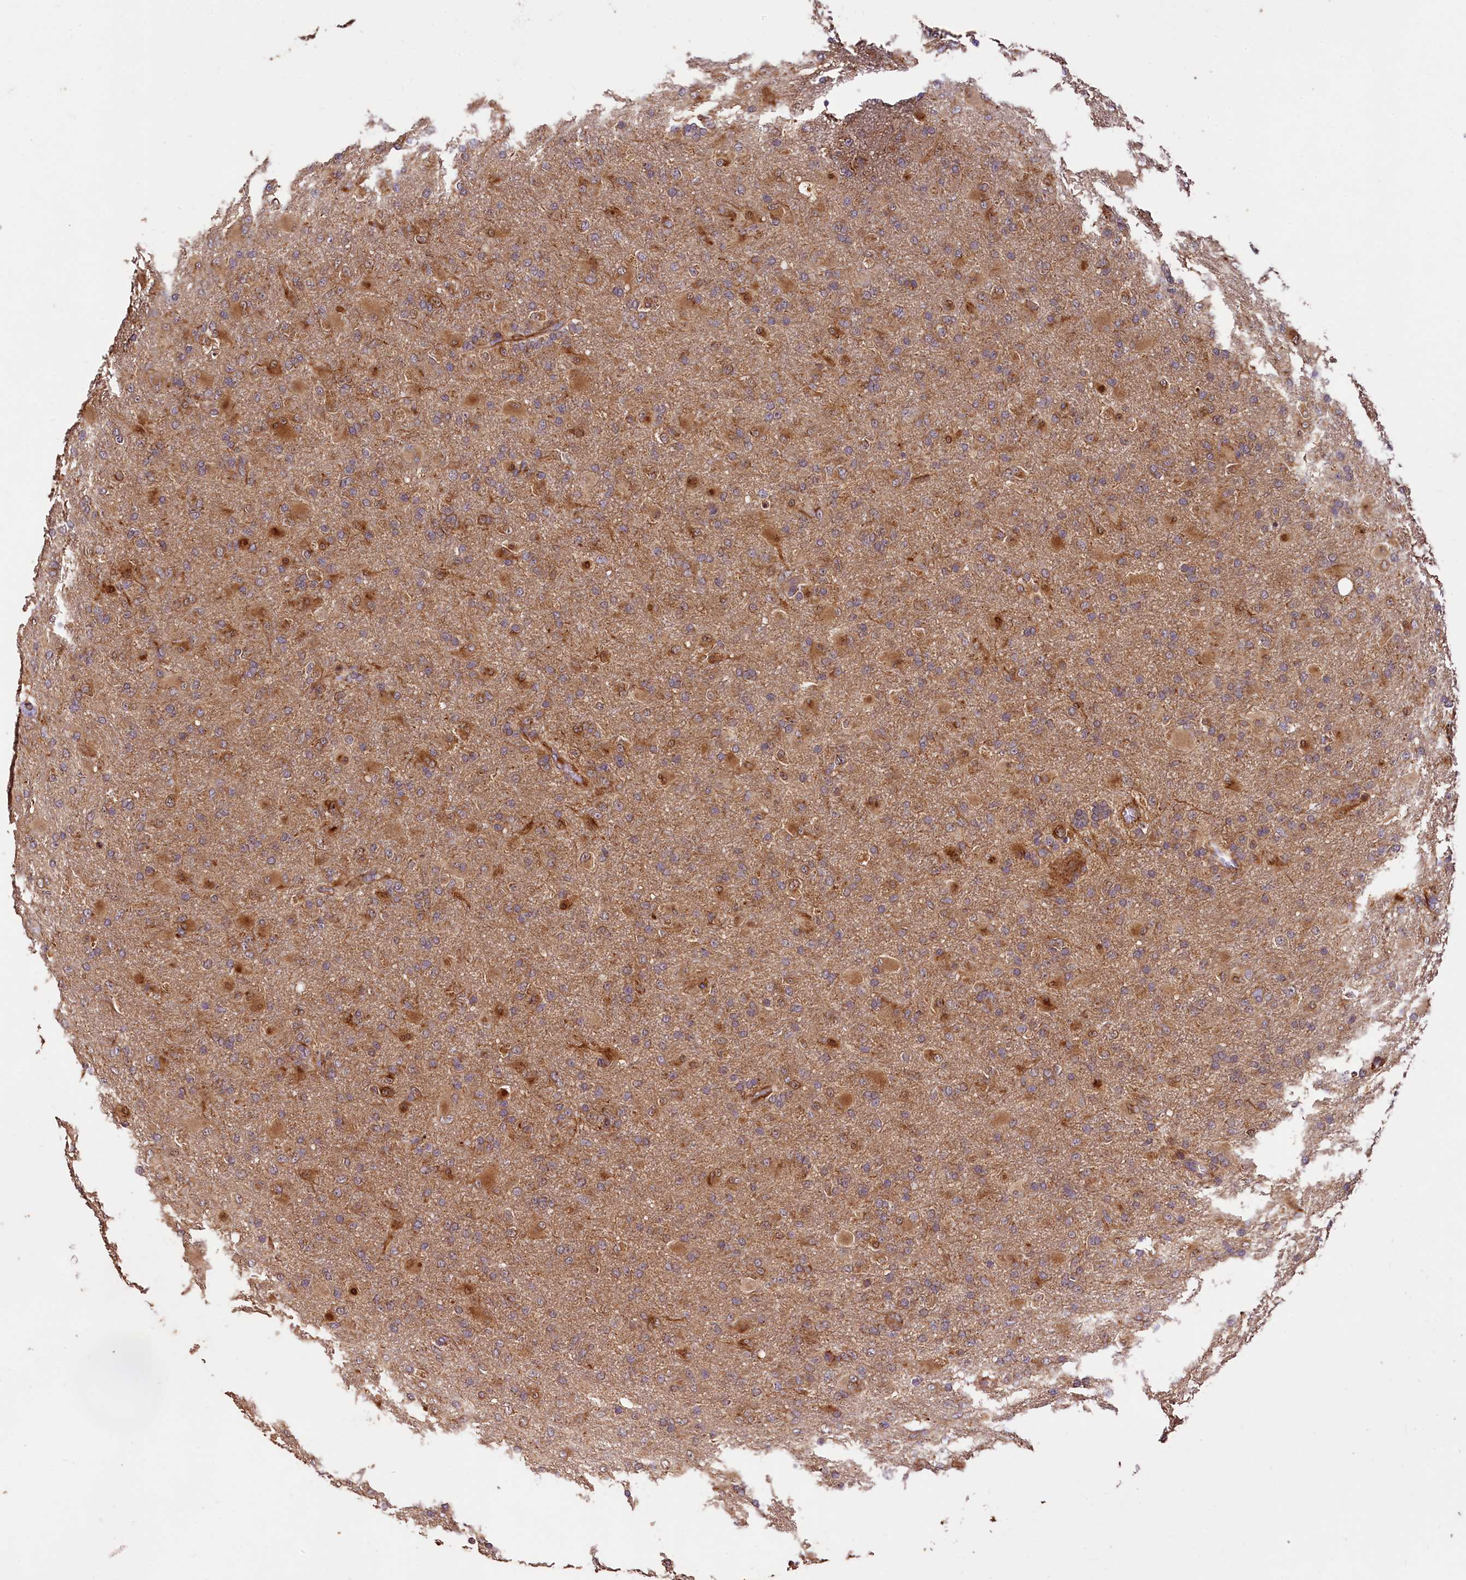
{"staining": {"intensity": "moderate", "quantity": ">75%", "location": "cytoplasmic/membranous"}, "tissue": "glioma", "cell_type": "Tumor cells", "image_type": "cancer", "snomed": [{"axis": "morphology", "description": "Glioma, malignant, Low grade"}, {"axis": "topography", "description": "Brain"}], "caption": "Moderate cytoplasmic/membranous expression is appreciated in about >75% of tumor cells in malignant low-grade glioma. Ihc stains the protein of interest in brown and the nuclei are stained blue.", "gene": "RASSF1", "patient": {"sex": "male", "age": 65}}